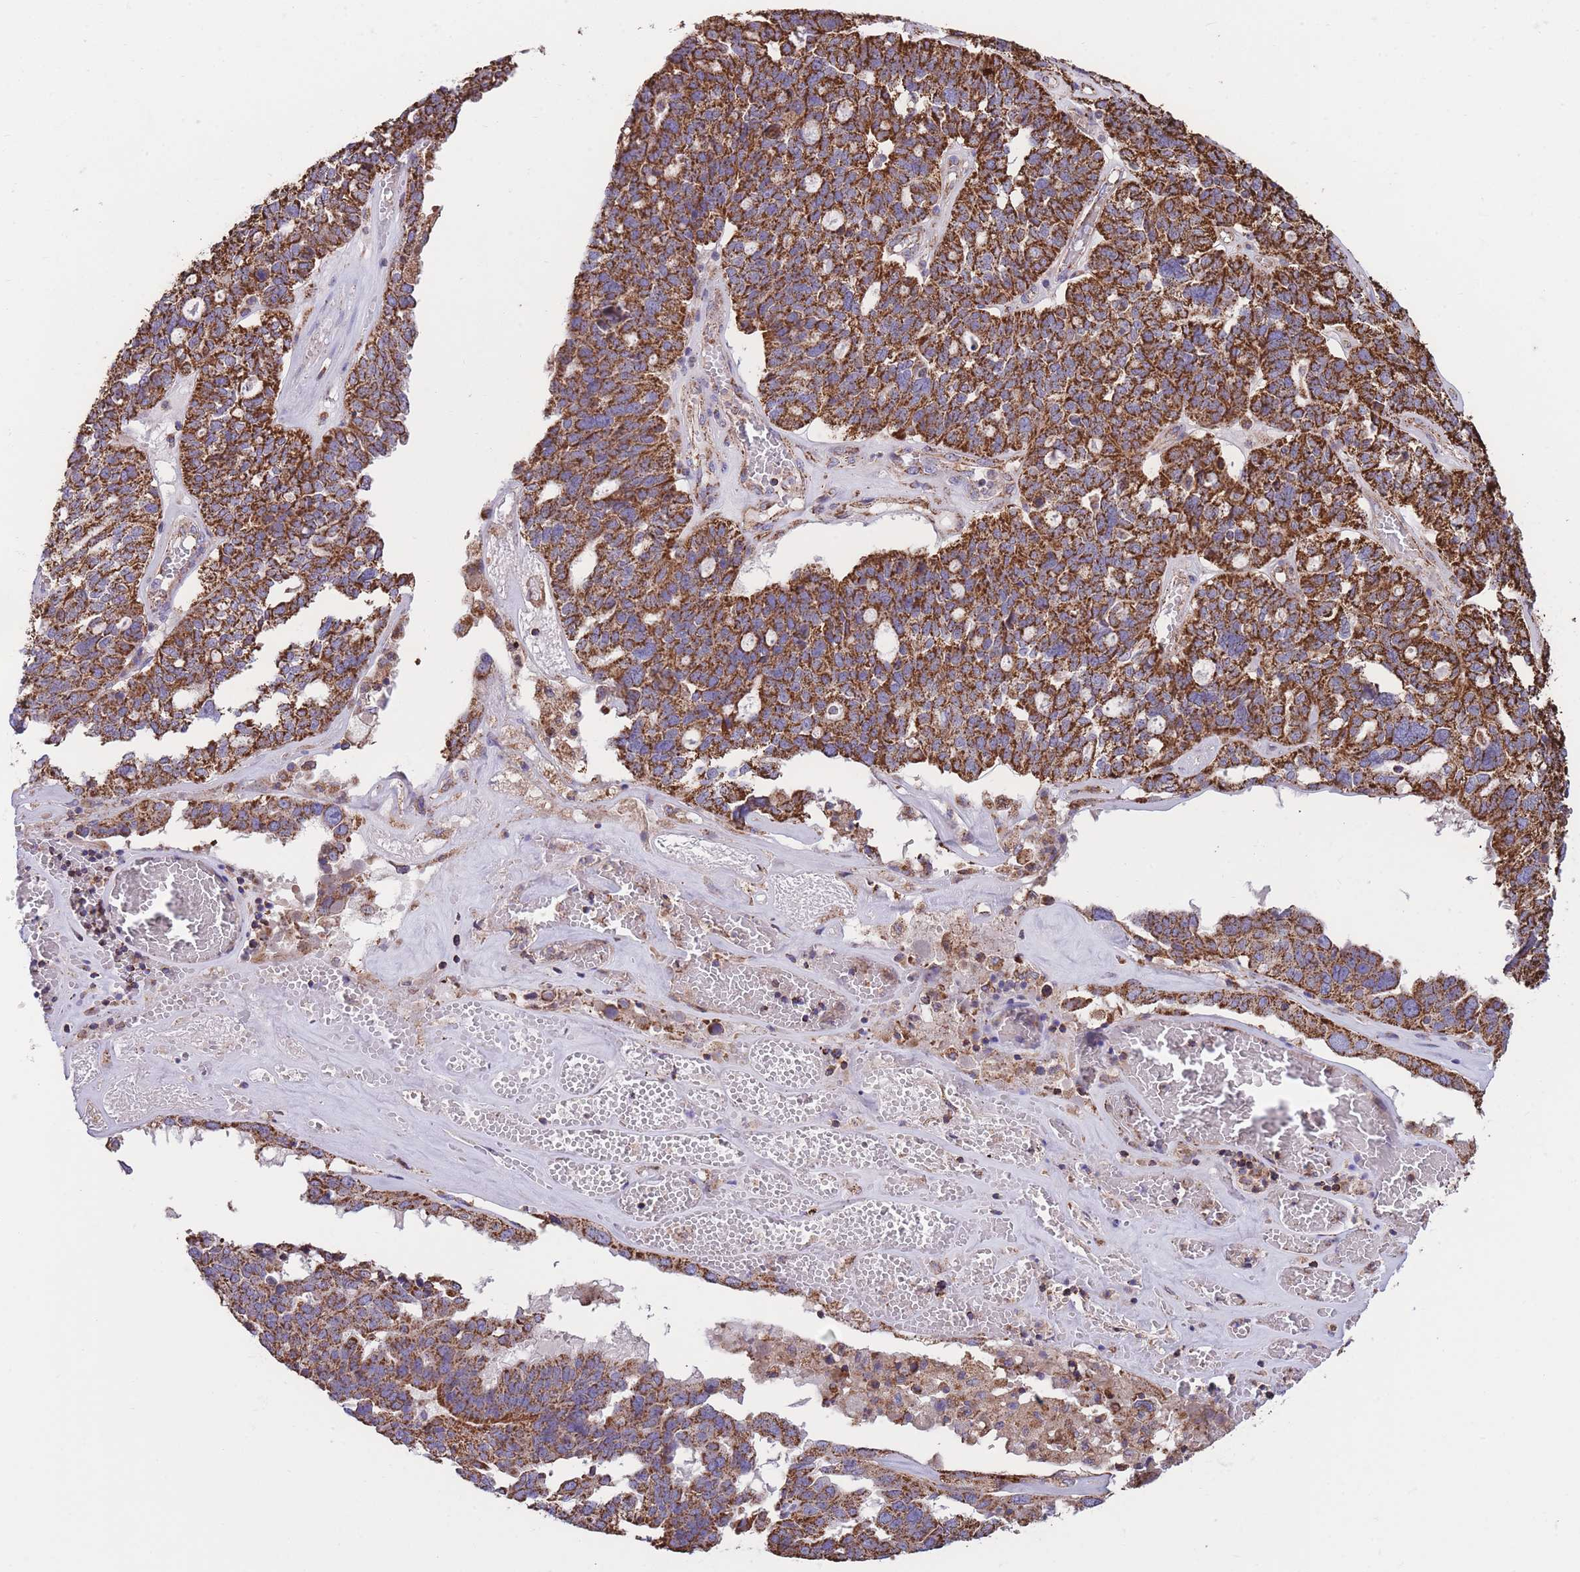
{"staining": {"intensity": "strong", "quantity": ">75%", "location": "cytoplasmic/membranous"}, "tissue": "ovarian cancer", "cell_type": "Tumor cells", "image_type": "cancer", "snomed": [{"axis": "morphology", "description": "Cystadenocarcinoma, serous, NOS"}, {"axis": "topography", "description": "Ovary"}], "caption": "This image demonstrates immunohistochemistry (IHC) staining of serous cystadenocarcinoma (ovarian), with high strong cytoplasmic/membranous positivity in approximately >75% of tumor cells.", "gene": "FKBP8", "patient": {"sex": "female", "age": 59}}